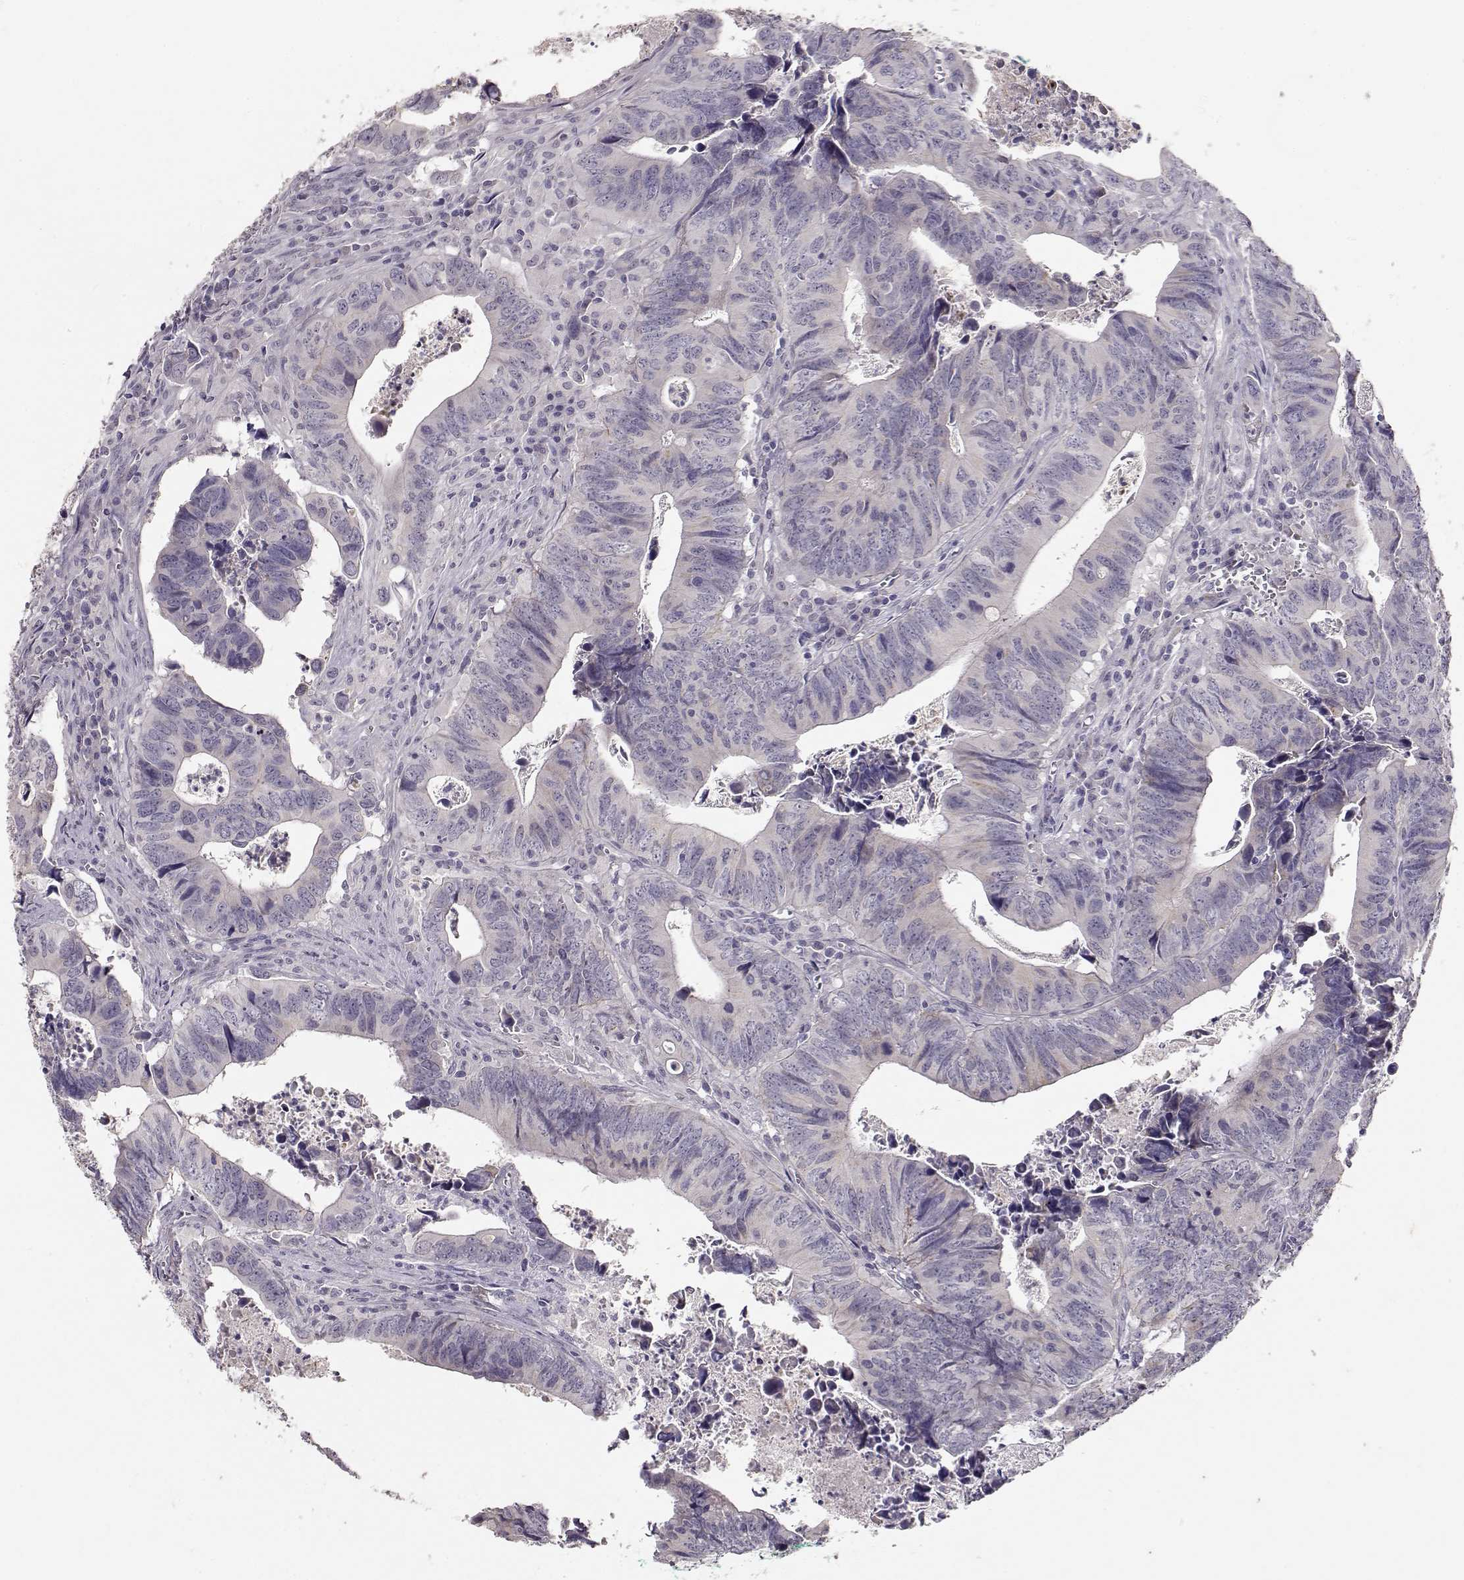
{"staining": {"intensity": "negative", "quantity": "none", "location": "none"}, "tissue": "colorectal cancer", "cell_type": "Tumor cells", "image_type": "cancer", "snomed": [{"axis": "morphology", "description": "Adenocarcinoma, NOS"}, {"axis": "topography", "description": "Colon"}], "caption": "Immunohistochemistry (IHC) of human colorectal adenocarcinoma shows no staining in tumor cells.", "gene": "LAMA5", "patient": {"sex": "female", "age": 82}}